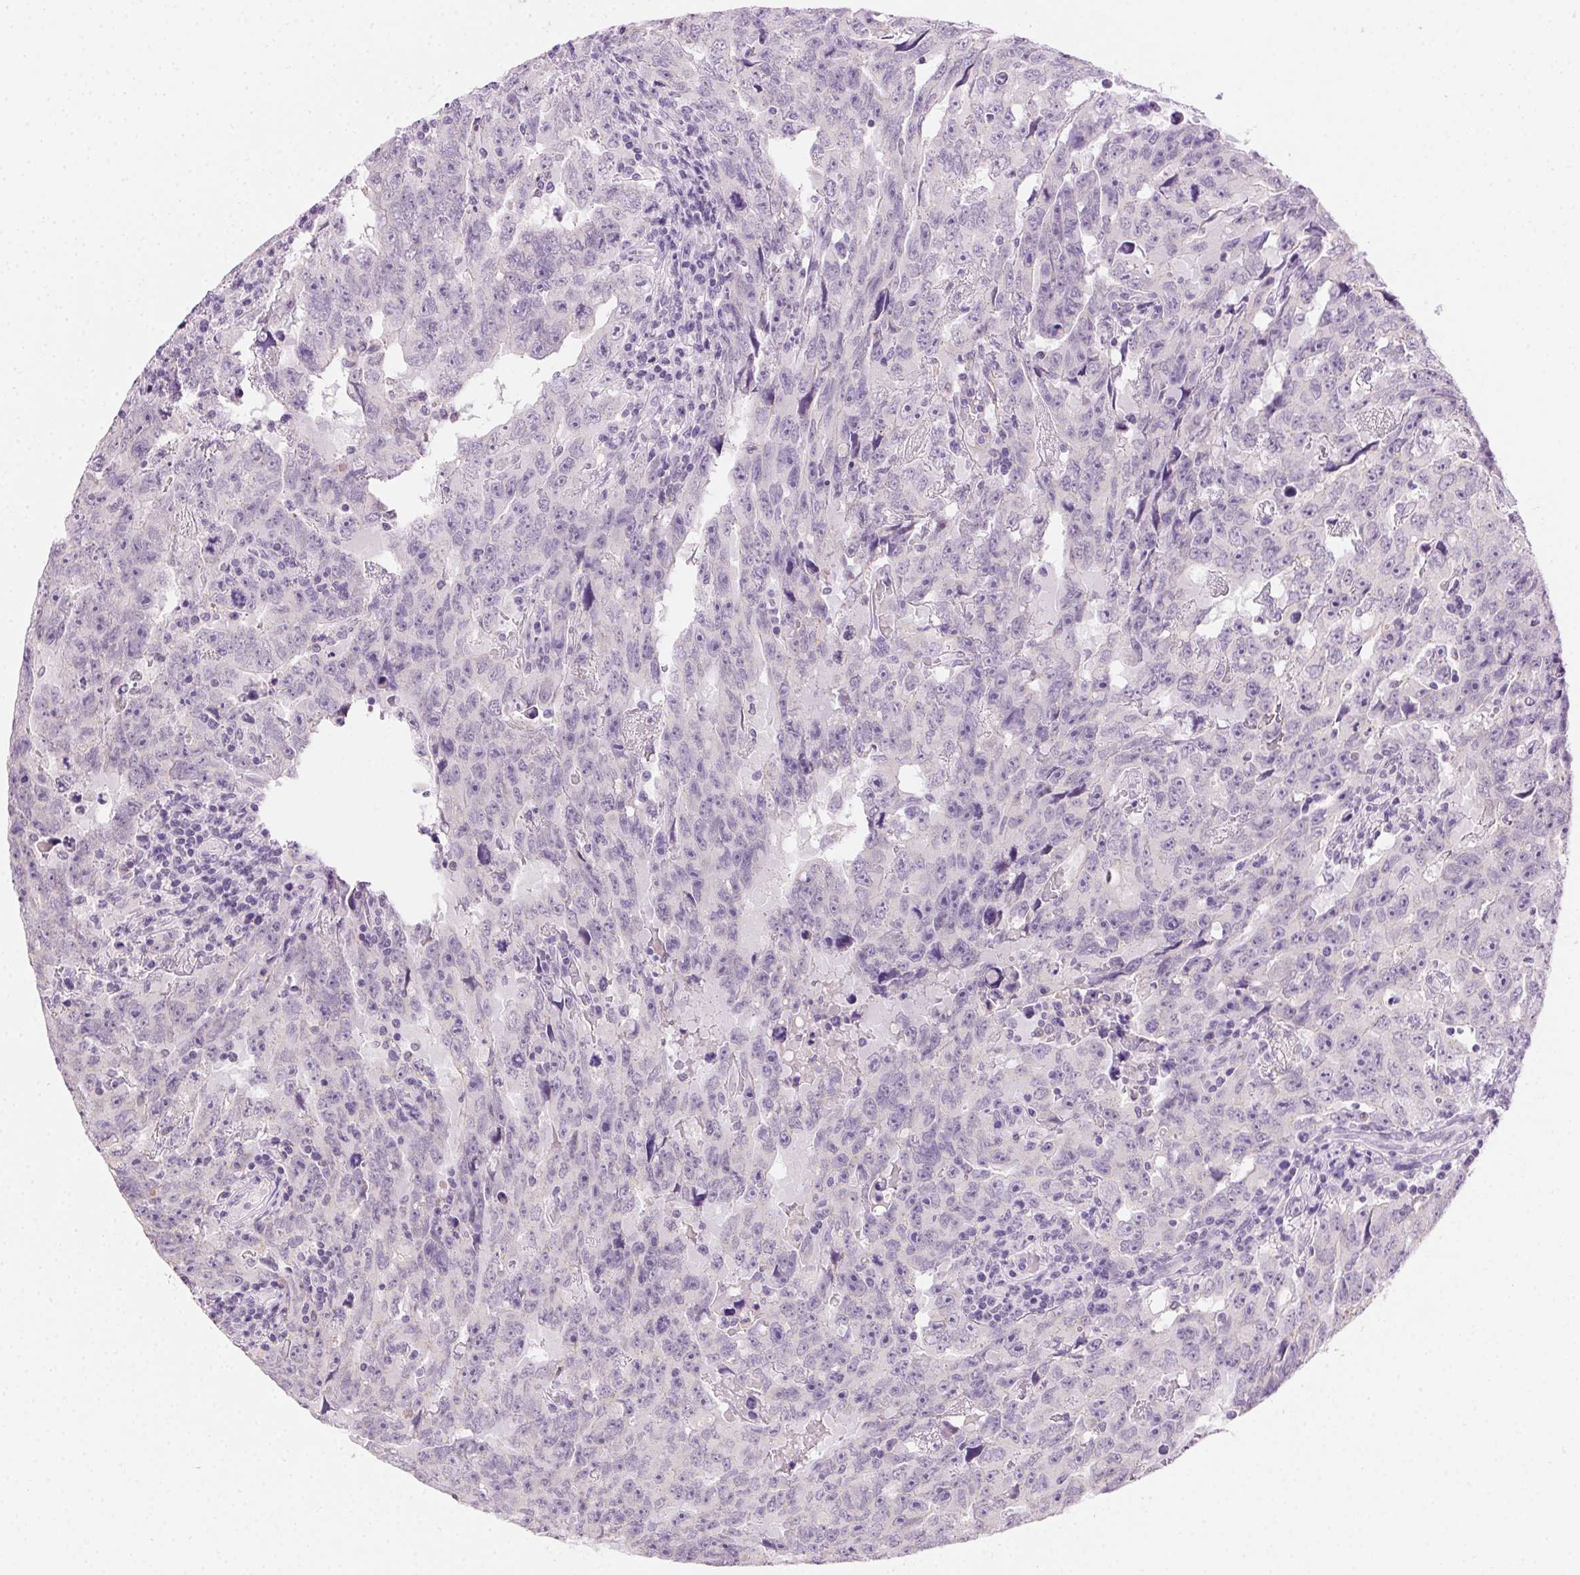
{"staining": {"intensity": "negative", "quantity": "none", "location": "none"}, "tissue": "testis cancer", "cell_type": "Tumor cells", "image_type": "cancer", "snomed": [{"axis": "morphology", "description": "Carcinoma, Embryonal, NOS"}, {"axis": "topography", "description": "Testis"}], "caption": "Histopathology image shows no protein expression in tumor cells of testis cancer tissue.", "gene": "CLDN10", "patient": {"sex": "male", "age": 24}}